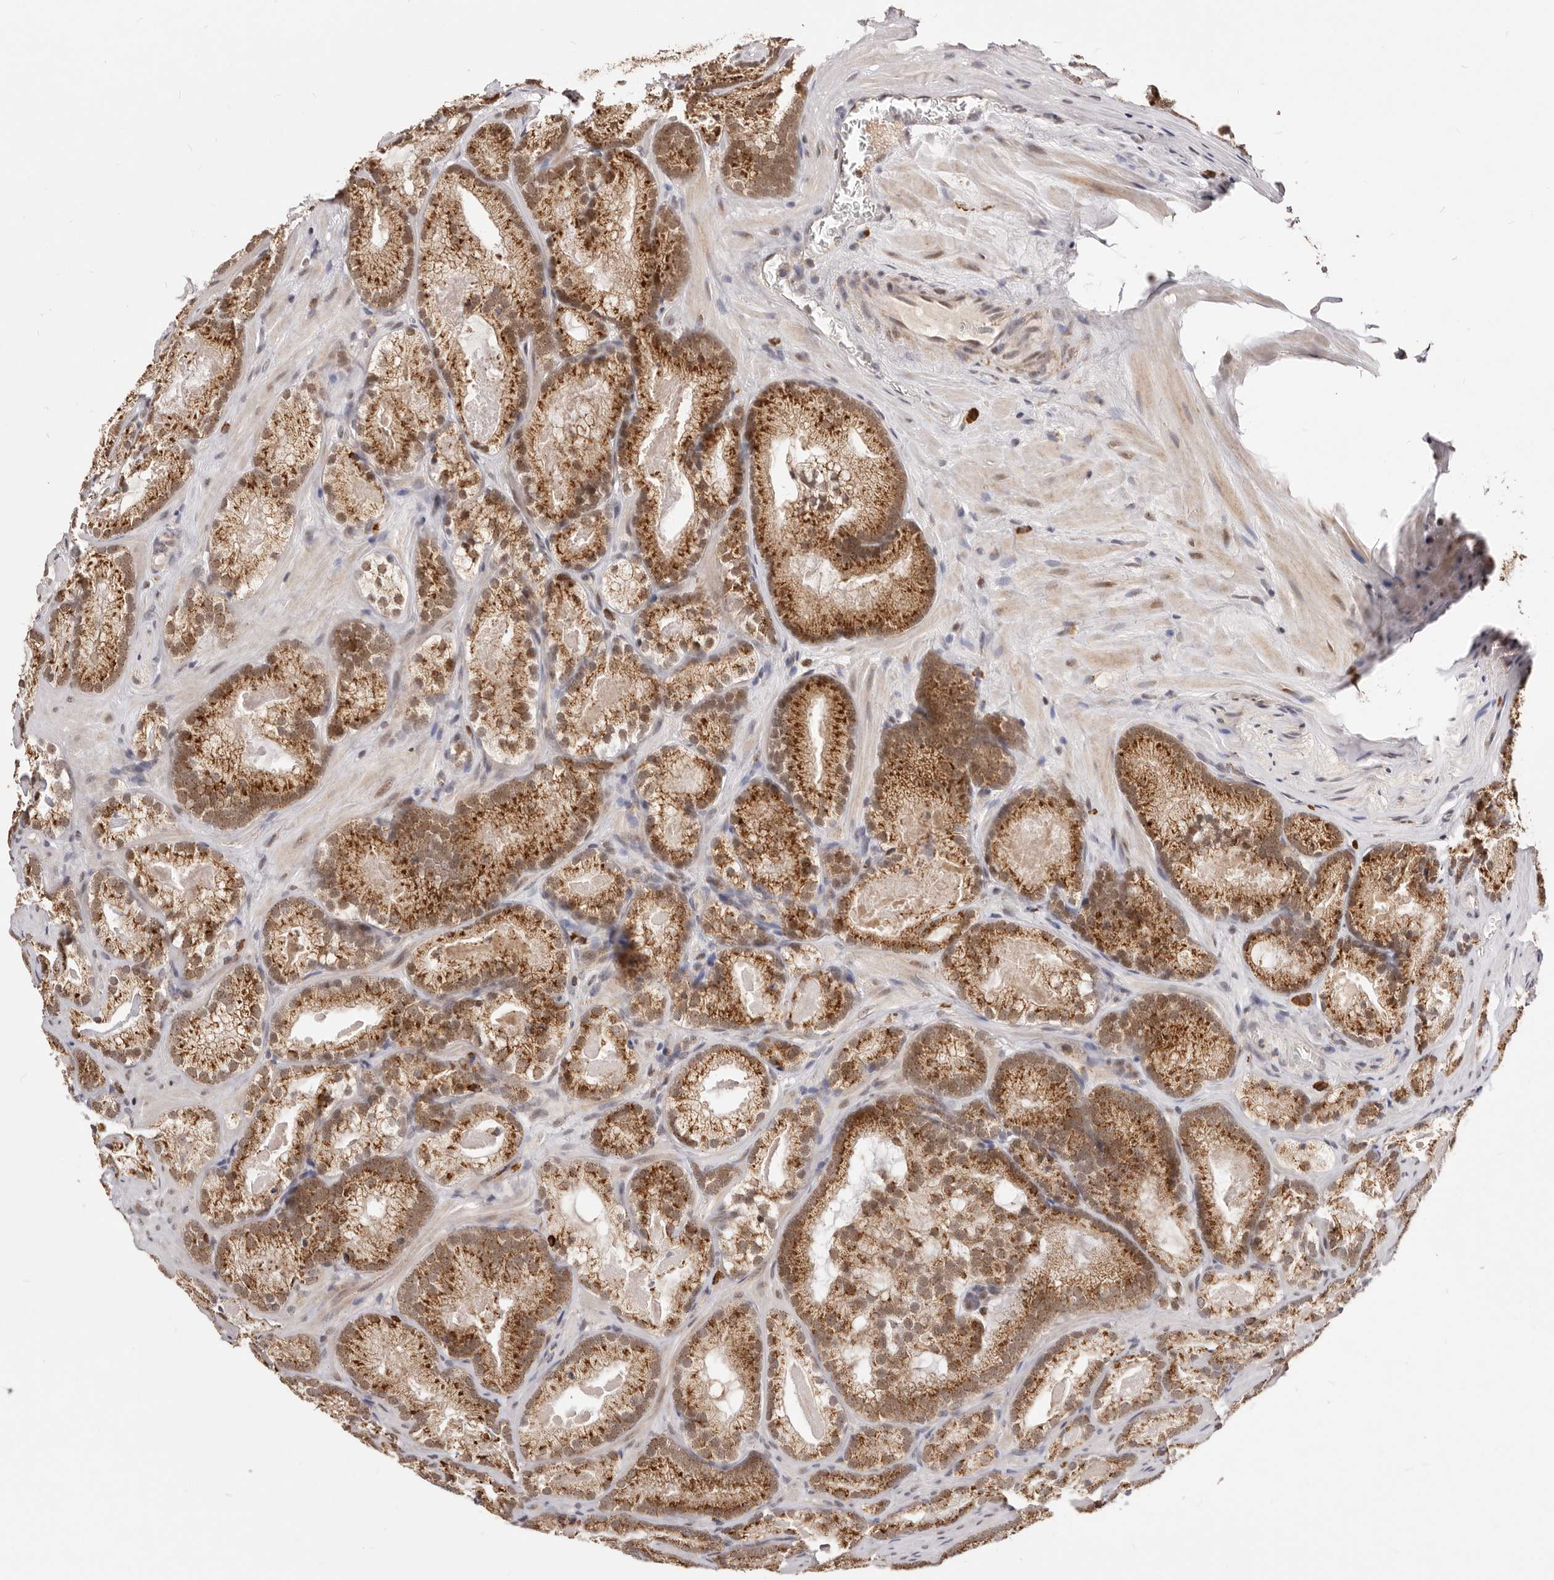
{"staining": {"intensity": "strong", "quantity": ">75%", "location": "cytoplasmic/membranous,nuclear"}, "tissue": "prostate cancer", "cell_type": "Tumor cells", "image_type": "cancer", "snomed": [{"axis": "morphology", "description": "Adenocarcinoma, Low grade"}, {"axis": "topography", "description": "Prostate"}], "caption": "Protein staining of prostate cancer tissue displays strong cytoplasmic/membranous and nuclear positivity in about >75% of tumor cells.", "gene": "SEC14L1", "patient": {"sex": "male", "age": 72}}